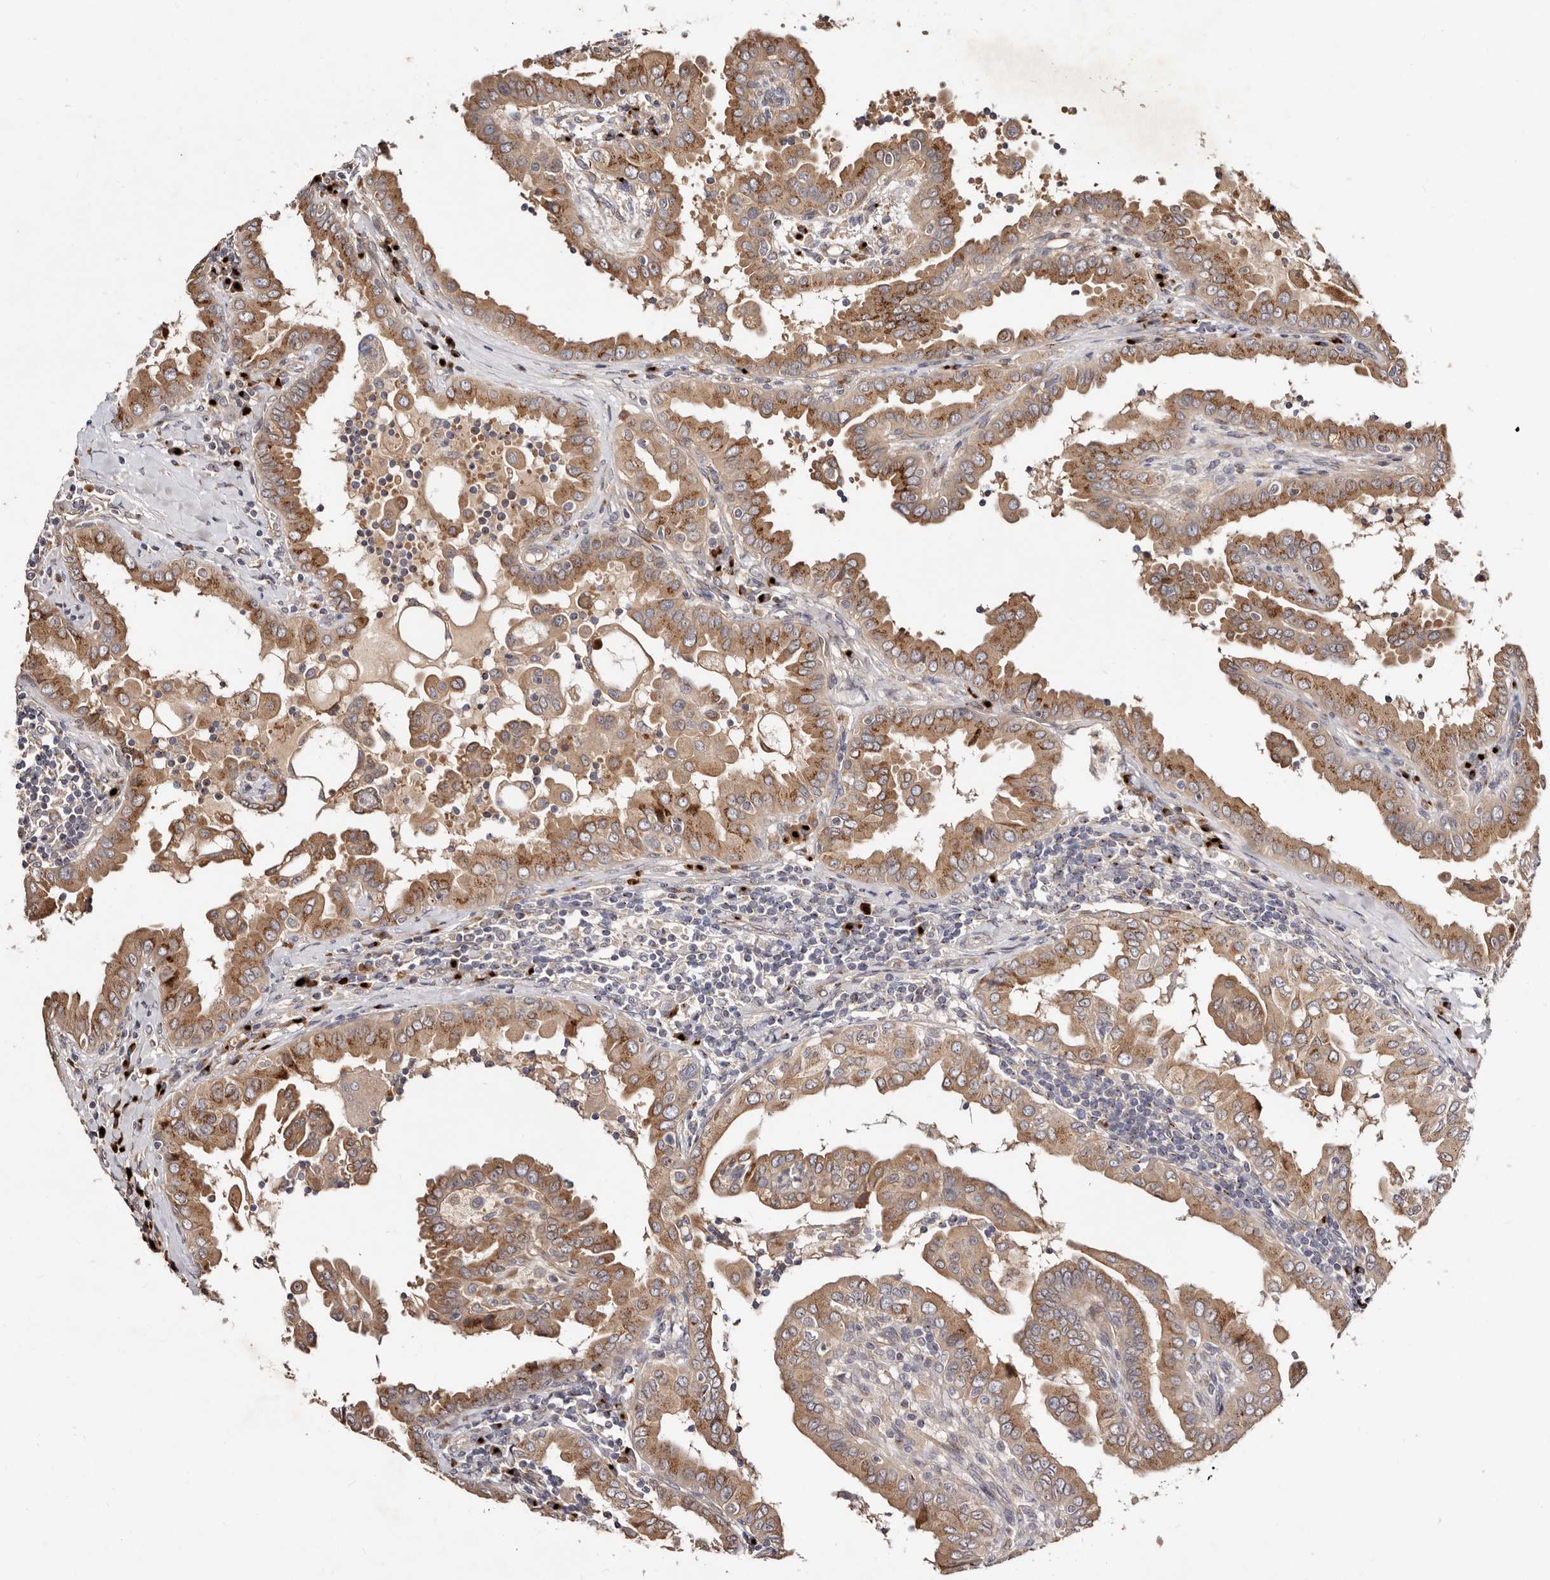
{"staining": {"intensity": "moderate", "quantity": ">75%", "location": "cytoplasmic/membranous"}, "tissue": "thyroid cancer", "cell_type": "Tumor cells", "image_type": "cancer", "snomed": [{"axis": "morphology", "description": "Papillary adenocarcinoma, NOS"}, {"axis": "topography", "description": "Thyroid gland"}], "caption": "The immunohistochemical stain labels moderate cytoplasmic/membranous positivity in tumor cells of thyroid papillary adenocarcinoma tissue.", "gene": "DACT2", "patient": {"sex": "male", "age": 33}}